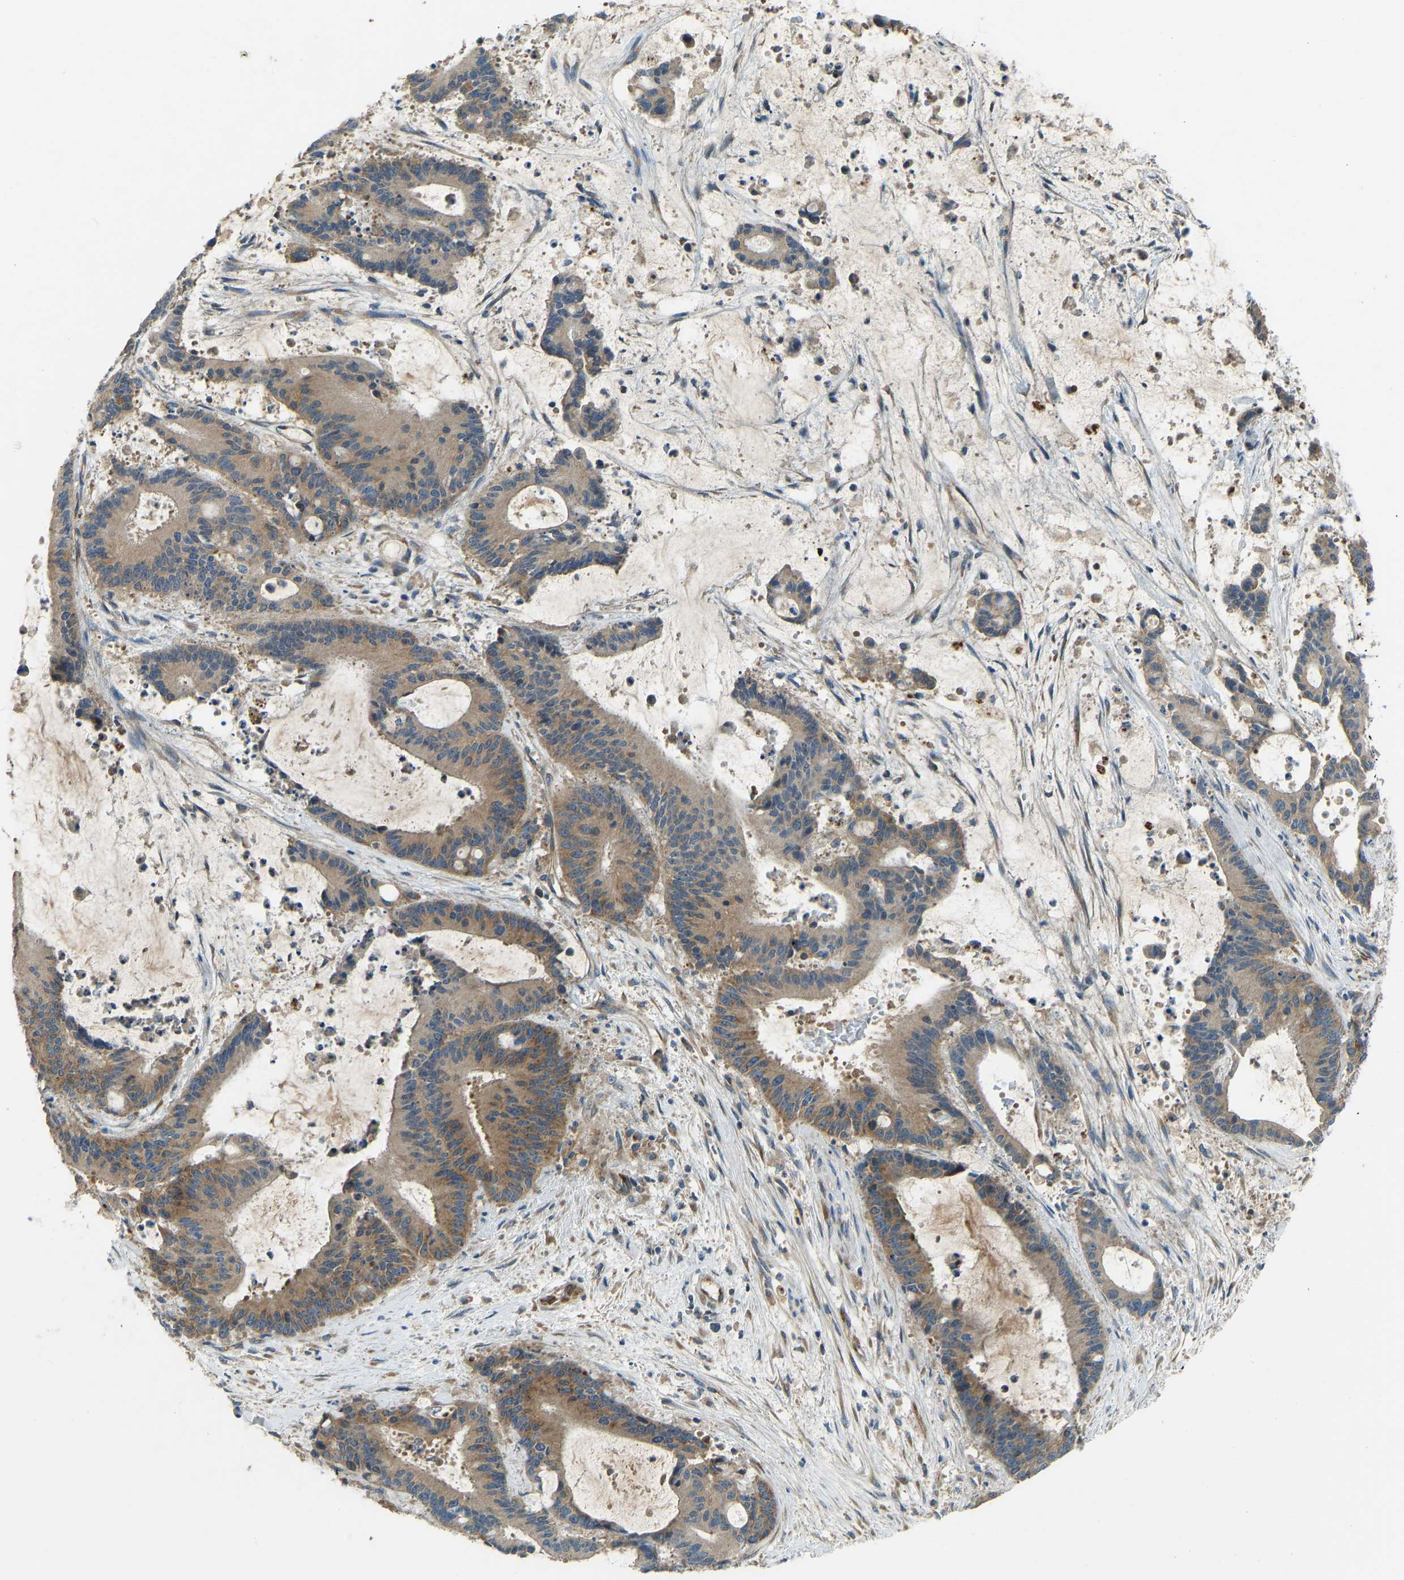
{"staining": {"intensity": "moderate", "quantity": ">75%", "location": "cytoplasmic/membranous"}, "tissue": "liver cancer", "cell_type": "Tumor cells", "image_type": "cancer", "snomed": [{"axis": "morphology", "description": "Normal tissue, NOS"}, {"axis": "morphology", "description": "Cholangiocarcinoma"}, {"axis": "topography", "description": "Liver"}, {"axis": "topography", "description": "Peripheral nerve tissue"}], "caption": "Immunohistochemical staining of human liver cancer demonstrates medium levels of moderate cytoplasmic/membranous staining in approximately >75% of tumor cells. (Brightfield microscopy of DAB IHC at high magnification).", "gene": "STAU2", "patient": {"sex": "female", "age": 73}}